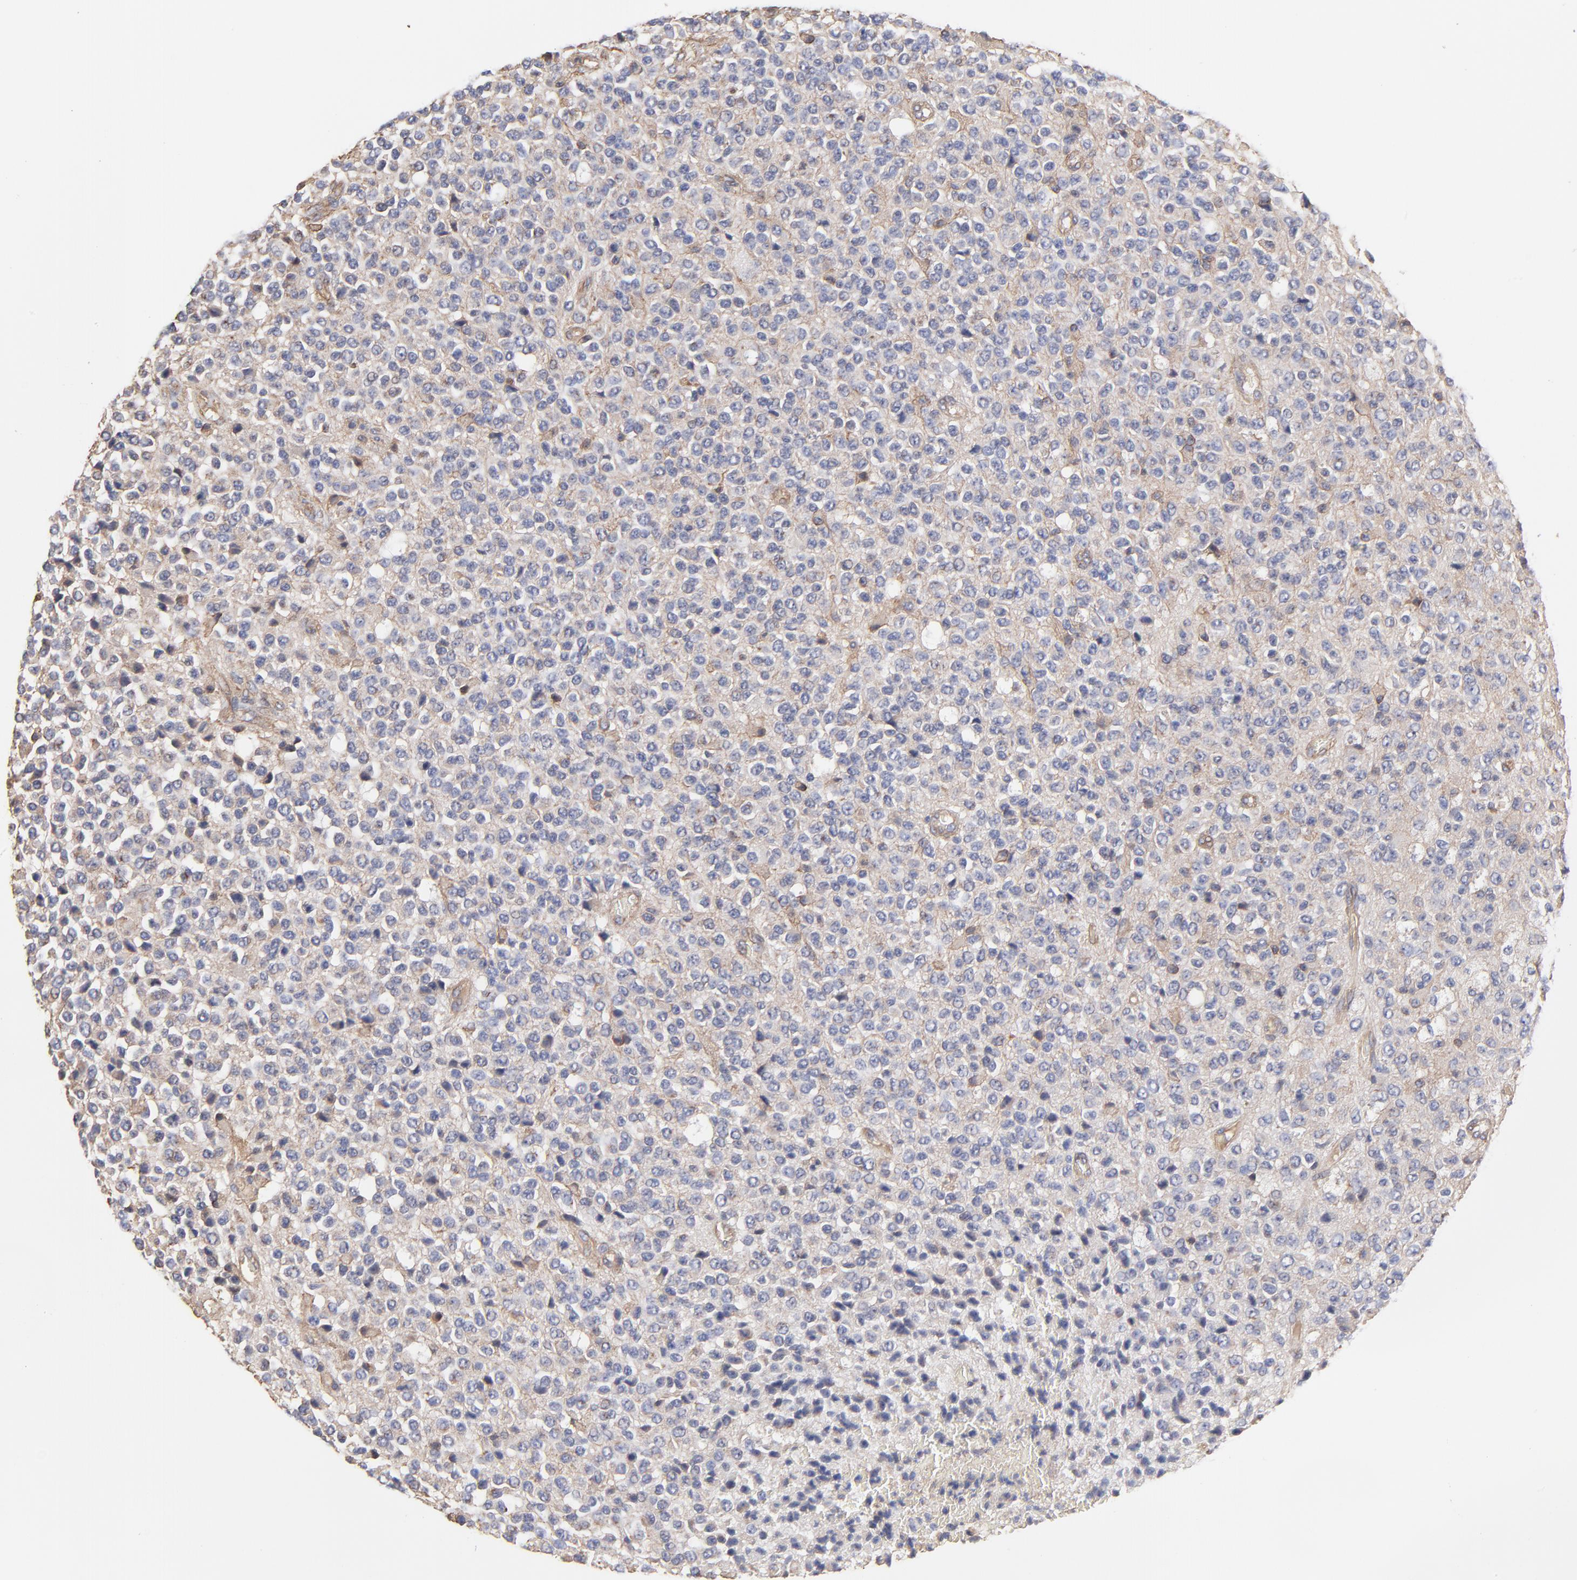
{"staining": {"intensity": "moderate", "quantity": "<25%", "location": "cytoplasmic/membranous,nuclear"}, "tissue": "glioma", "cell_type": "Tumor cells", "image_type": "cancer", "snomed": [{"axis": "morphology", "description": "Glioma, malignant, High grade"}, {"axis": "topography", "description": "pancreas cauda"}], "caption": "Approximately <25% of tumor cells in human glioma exhibit moderate cytoplasmic/membranous and nuclear protein expression as visualized by brown immunohistochemical staining.", "gene": "LRCH2", "patient": {"sex": "male", "age": 60}}